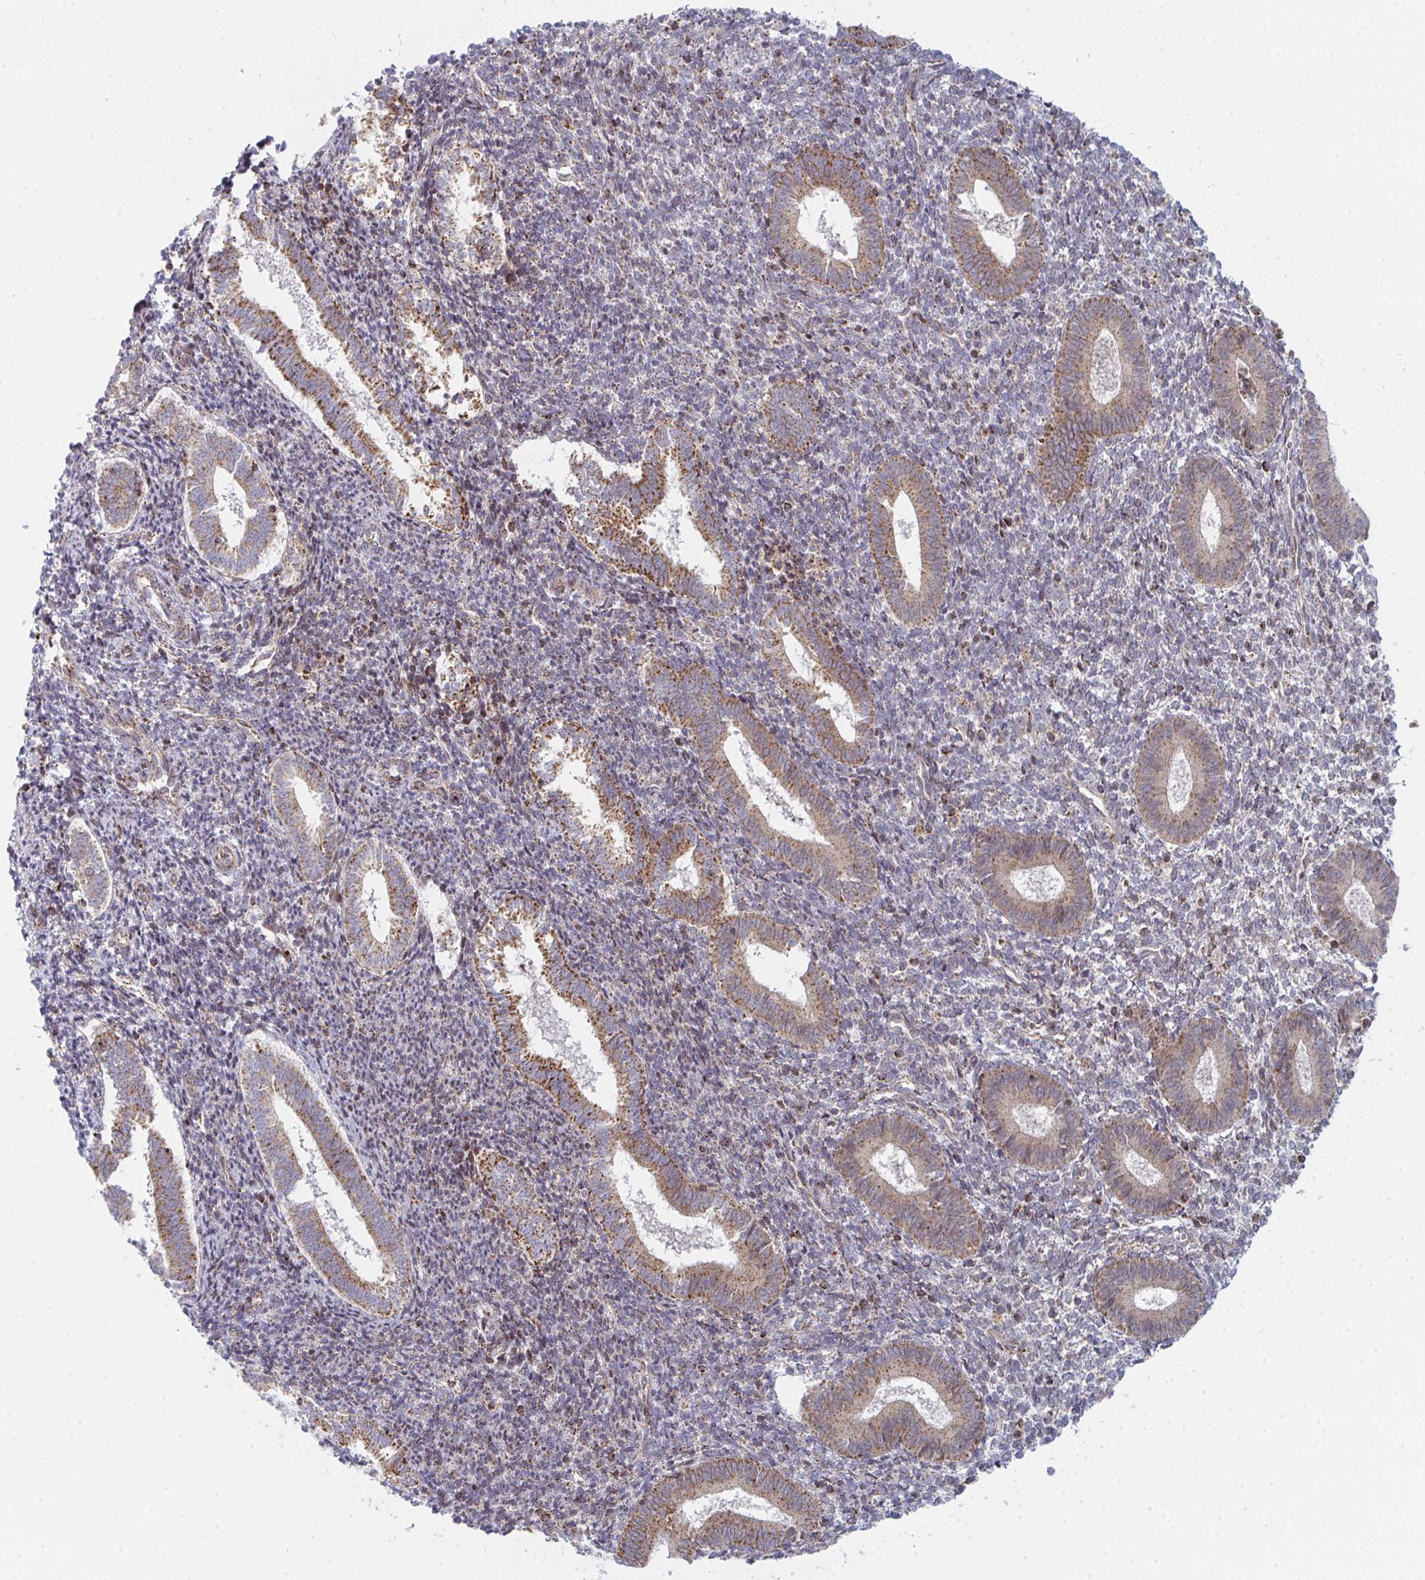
{"staining": {"intensity": "moderate", "quantity": "25%-75%", "location": "cytoplasmic/membranous"}, "tissue": "endometrium", "cell_type": "Cells in endometrial stroma", "image_type": "normal", "snomed": [{"axis": "morphology", "description": "Normal tissue, NOS"}, {"axis": "topography", "description": "Endometrium"}], "caption": "Protein expression analysis of unremarkable endometrium exhibits moderate cytoplasmic/membranous expression in approximately 25%-75% of cells in endometrial stroma.", "gene": "PRKCH", "patient": {"sex": "female", "age": 25}}